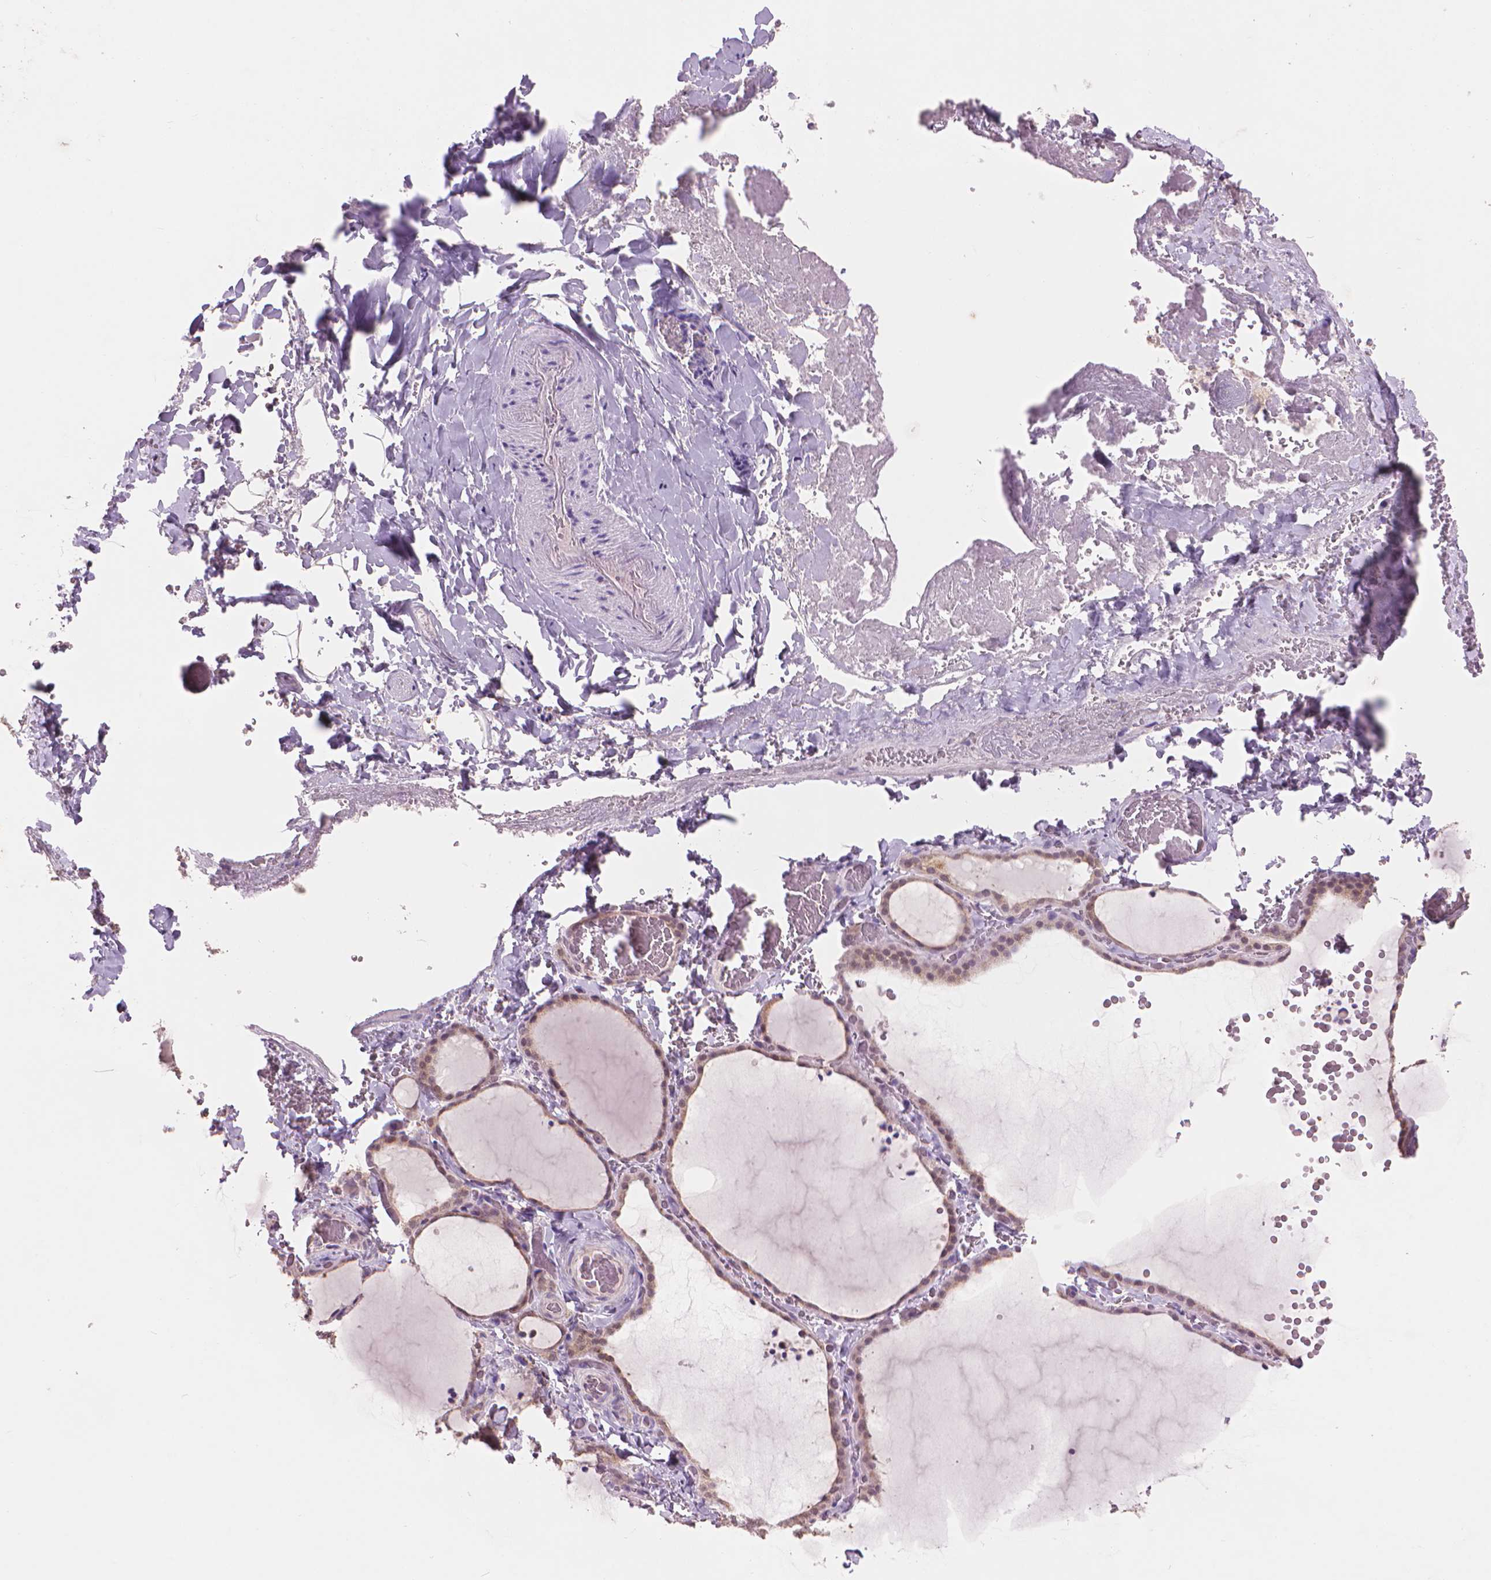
{"staining": {"intensity": "weak", "quantity": ">75%", "location": "cytoplasmic/membranous"}, "tissue": "thyroid gland", "cell_type": "Glandular cells", "image_type": "normal", "snomed": [{"axis": "morphology", "description": "Normal tissue, NOS"}, {"axis": "topography", "description": "Thyroid gland"}], "caption": "Immunohistochemical staining of unremarkable thyroid gland demonstrates low levels of weak cytoplasmic/membranous staining in about >75% of glandular cells.", "gene": "ENO2", "patient": {"sex": "female", "age": 22}}